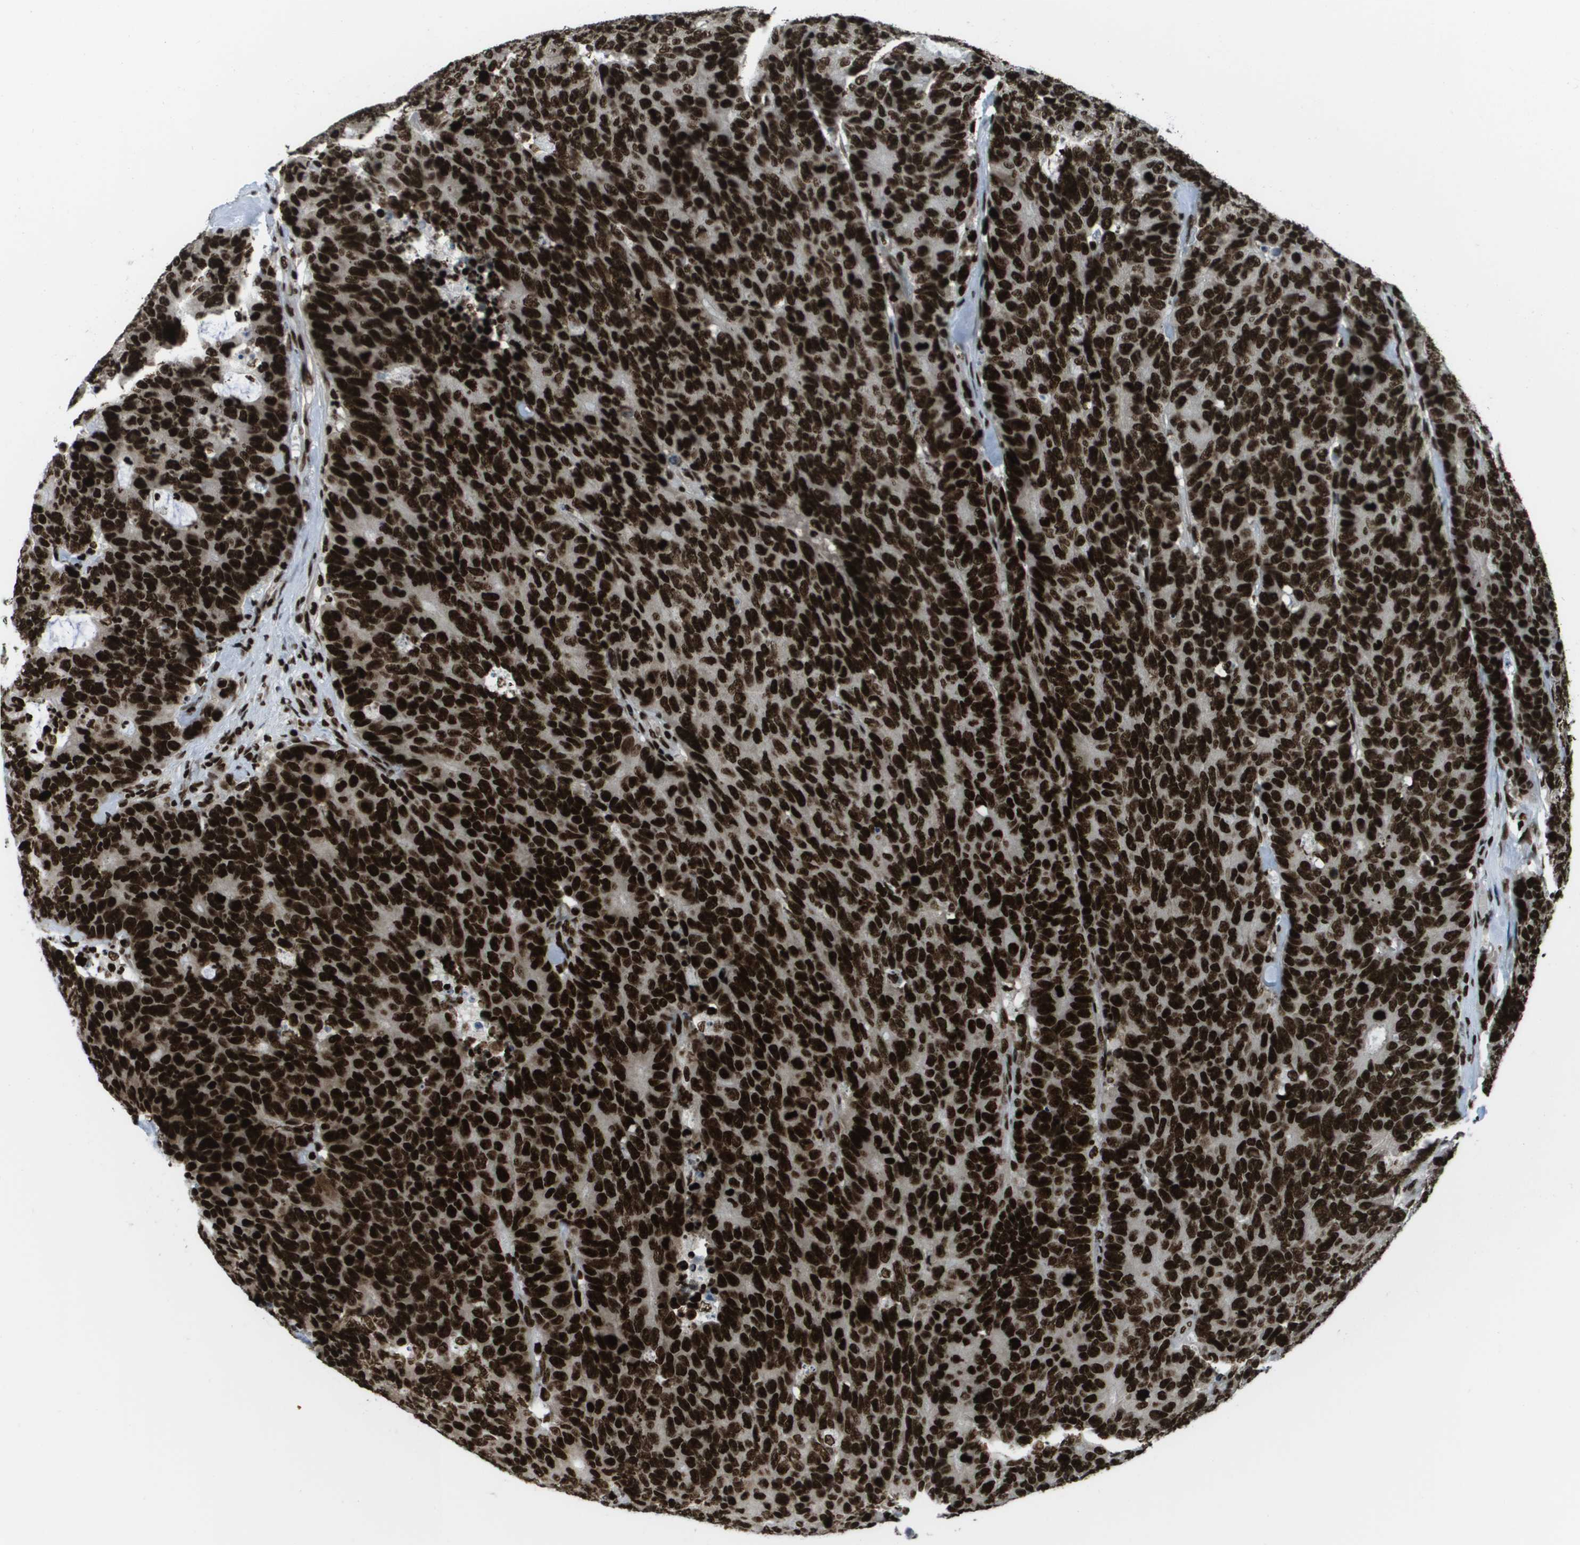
{"staining": {"intensity": "strong", "quantity": ">75%", "location": "nuclear"}, "tissue": "colorectal cancer", "cell_type": "Tumor cells", "image_type": "cancer", "snomed": [{"axis": "morphology", "description": "Adenocarcinoma, NOS"}, {"axis": "topography", "description": "Colon"}], "caption": "Approximately >75% of tumor cells in human adenocarcinoma (colorectal) demonstrate strong nuclear protein positivity as visualized by brown immunohistochemical staining.", "gene": "GLYR1", "patient": {"sex": "female", "age": 86}}